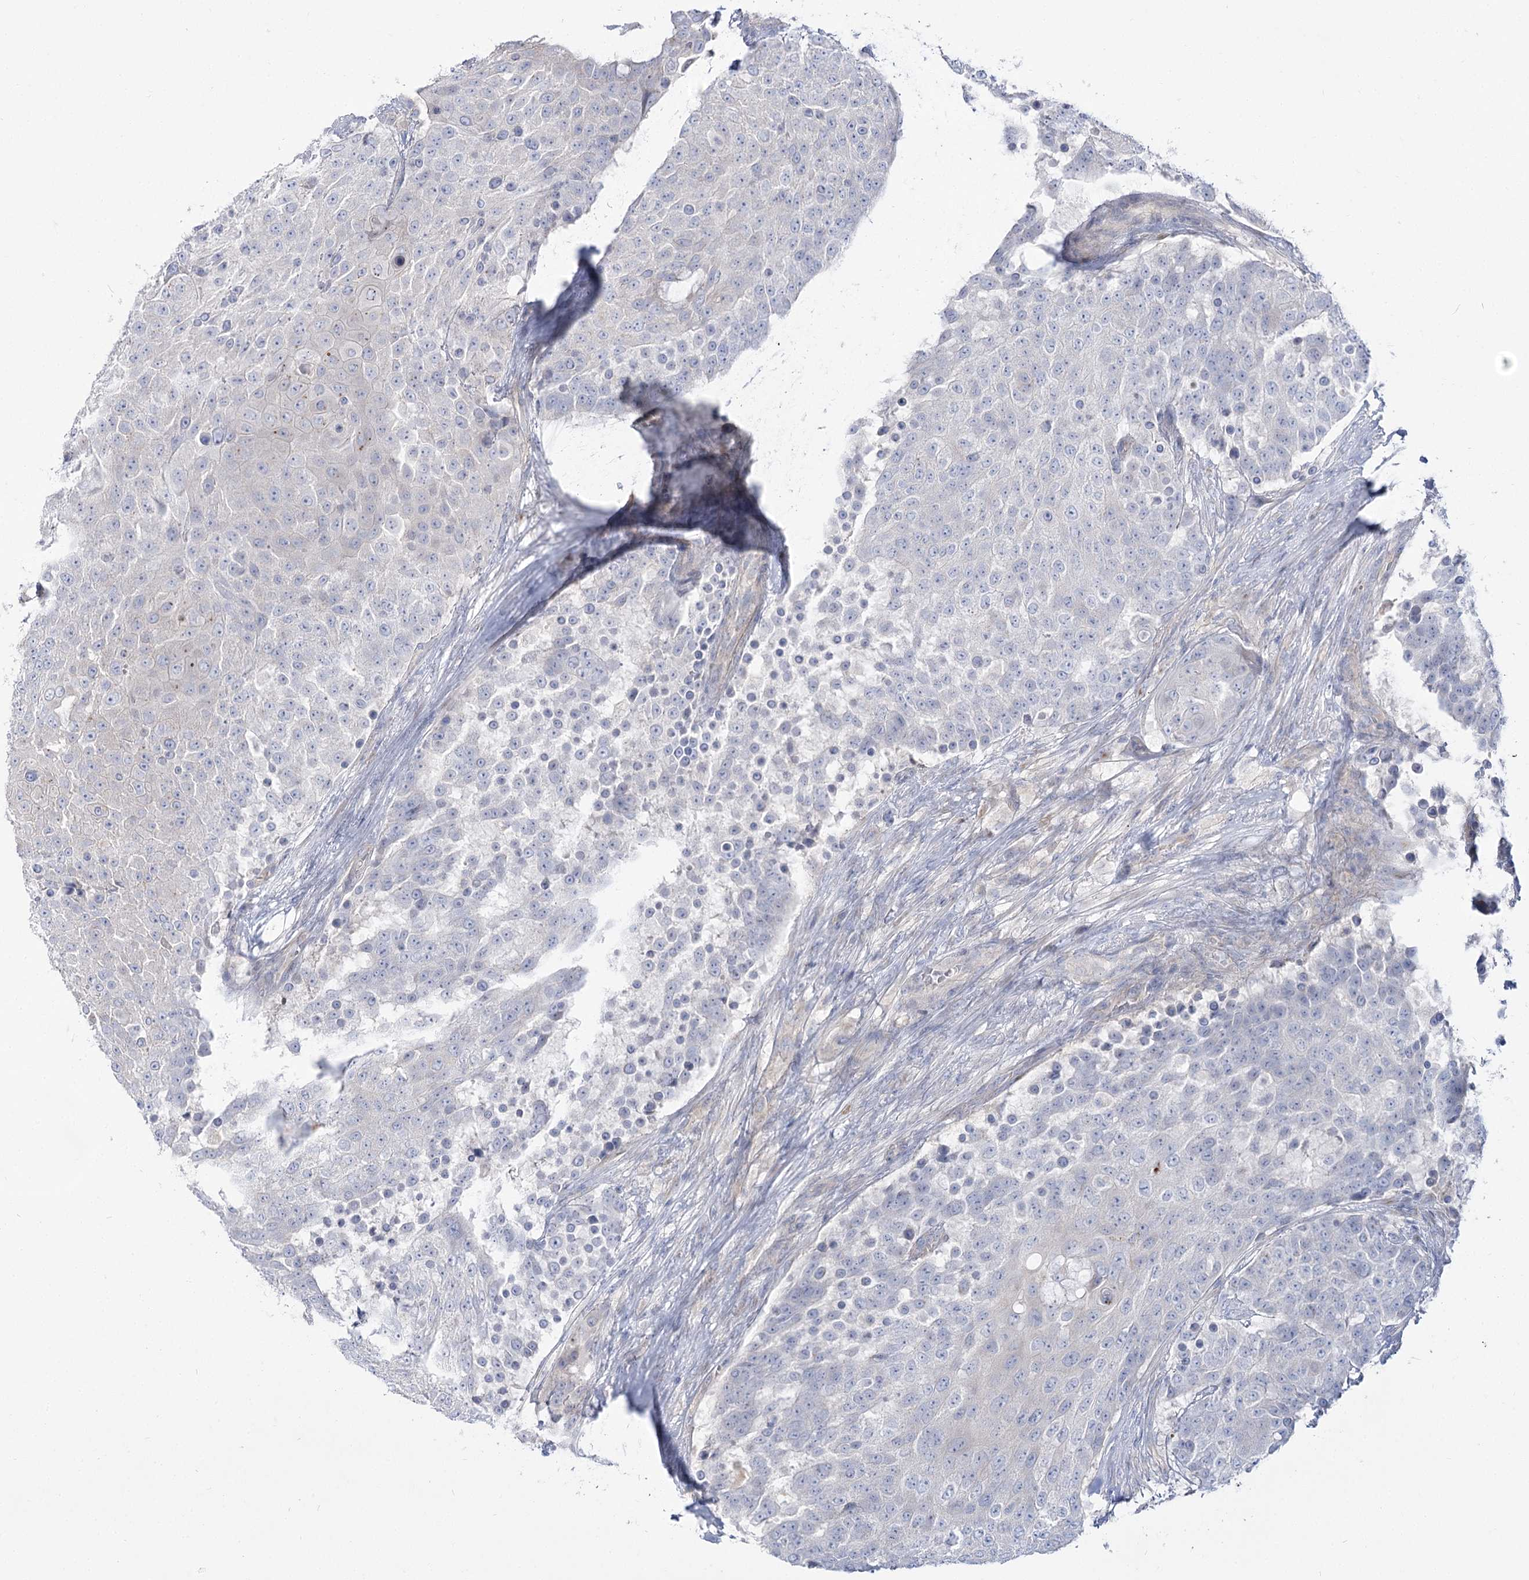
{"staining": {"intensity": "negative", "quantity": "none", "location": "none"}, "tissue": "urothelial cancer", "cell_type": "Tumor cells", "image_type": "cancer", "snomed": [{"axis": "morphology", "description": "Urothelial carcinoma, High grade"}, {"axis": "topography", "description": "Urinary bladder"}], "caption": "High magnification brightfield microscopy of high-grade urothelial carcinoma stained with DAB (3,3'-diaminobenzidine) (brown) and counterstained with hematoxylin (blue): tumor cells show no significant expression.", "gene": "SUOX", "patient": {"sex": "female", "age": 63}}